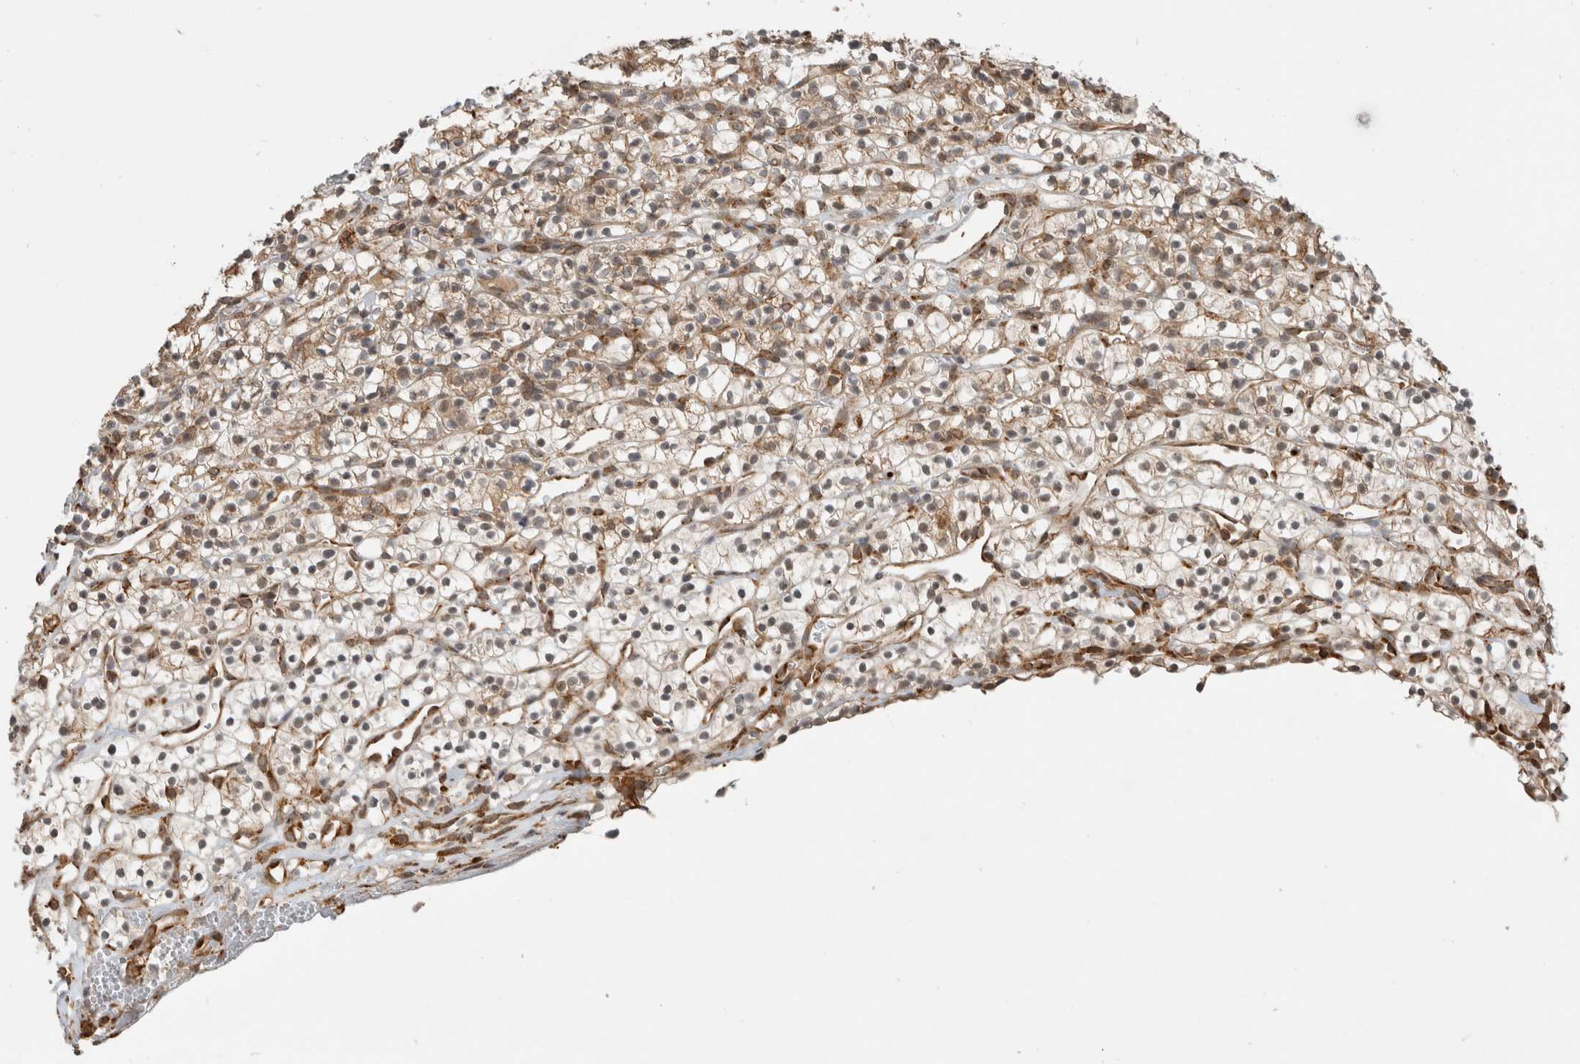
{"staining": {"intensity": "weak", "quantity": "25%-75%", "location": "cytoplasmic/membranous"}, "tissue": "renal cancer", "cell_type": "Tumor cells", "image_type": "cancer", "snomed": [{"axis": "morphology", "description": "Adenocarcinoma, NOS"}, {"axis": "topography", "description": "Kidney"}], "caption": "Protein staining exhibits weak cytoplasmic/membranous positivity in about 25%-75% of tumor cells in adenocarcinoma (renal).", "gene": "MS4A7", "patient": {"sex": "female", "age": 57}}